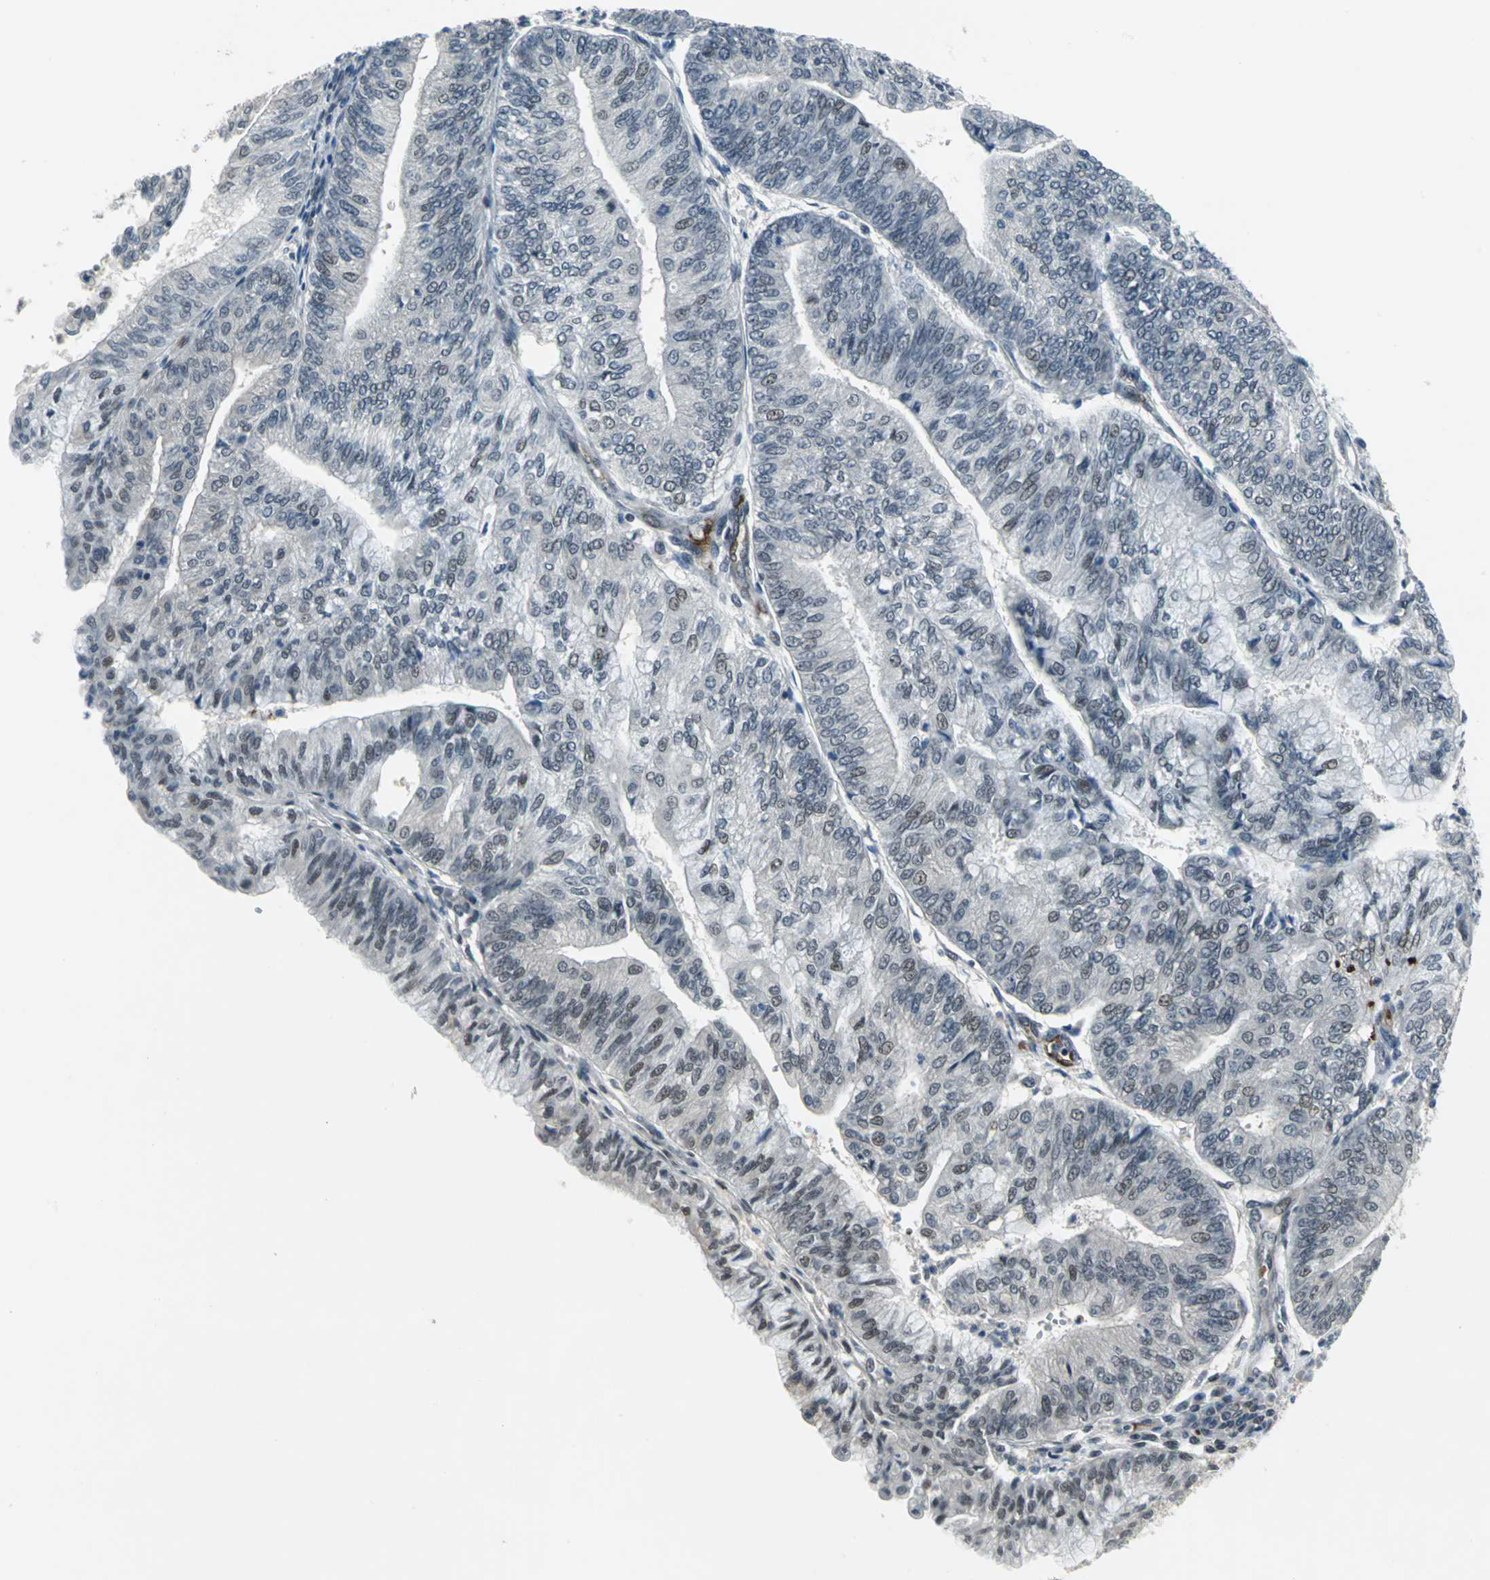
{"staining": {"intensity": "weak", "quantity": "25%-75%", "location": "nuclear"}, "tissue": "endometrial cancer", "cell_type": "Tumor cells", "image_type": "cancer", "snomed": [{"axis": "morphology", "description": "Adenocarcinoma, NOS"}, {"axis": "topography", "description": "Endometrium"}], "caption": "Immunohistochemistry micrograph of neoplastic tissue: human adenocarcinoma (endometrial) stained using immunohistochemistry displays low levels of weak protein expression localized specifically in the nuclear of tumor cells, appearing as a nuclear brown color.", "gene": "GLI3", "patient": {"sex": "female", "age": 59}}